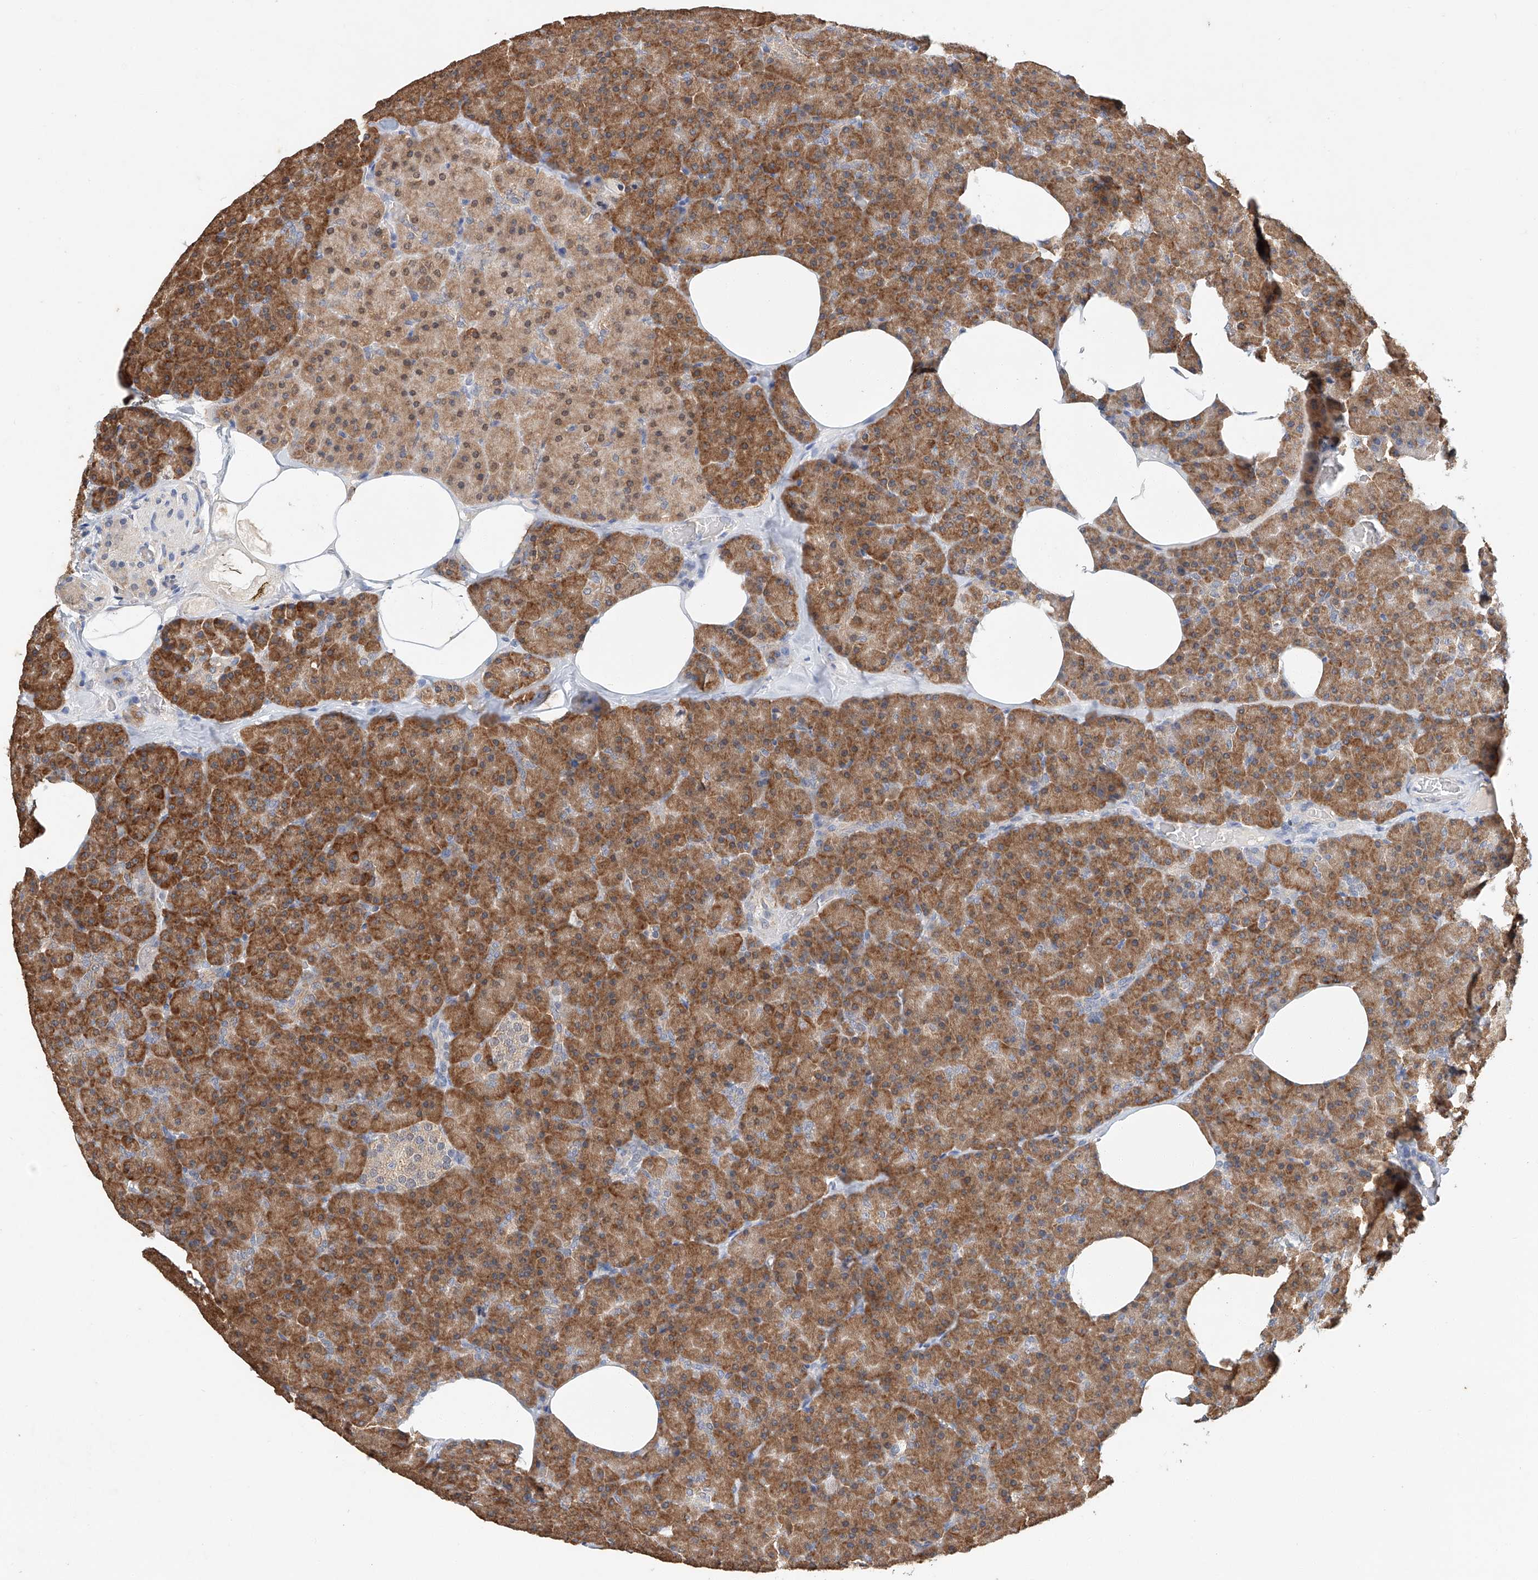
{"staining": {"intensity": "moderate", "quantity": ">75%", "location": "cytoplasmic/membranous"}, "tissue": "pancreas", "cell_type": "Exocrine glandular cells", "image_type": "normal", "snomed": [{"axis": "morphology", "description": "Normal tissue, NOS"}, {"axis": "morphology", "description": "Carcinoid, malignant, NOS"}, {"axis": "topography", "description": "Pancreas"}], "caption": "Immunohistochemical staining of normal pancreas reveals >75% levels of moderate cytoplasmic/membranous protein positivity in about >75% of exocrine glandular cells.", "gene": "CTDP1", "patient": {"sex": "female", "age": 35}}